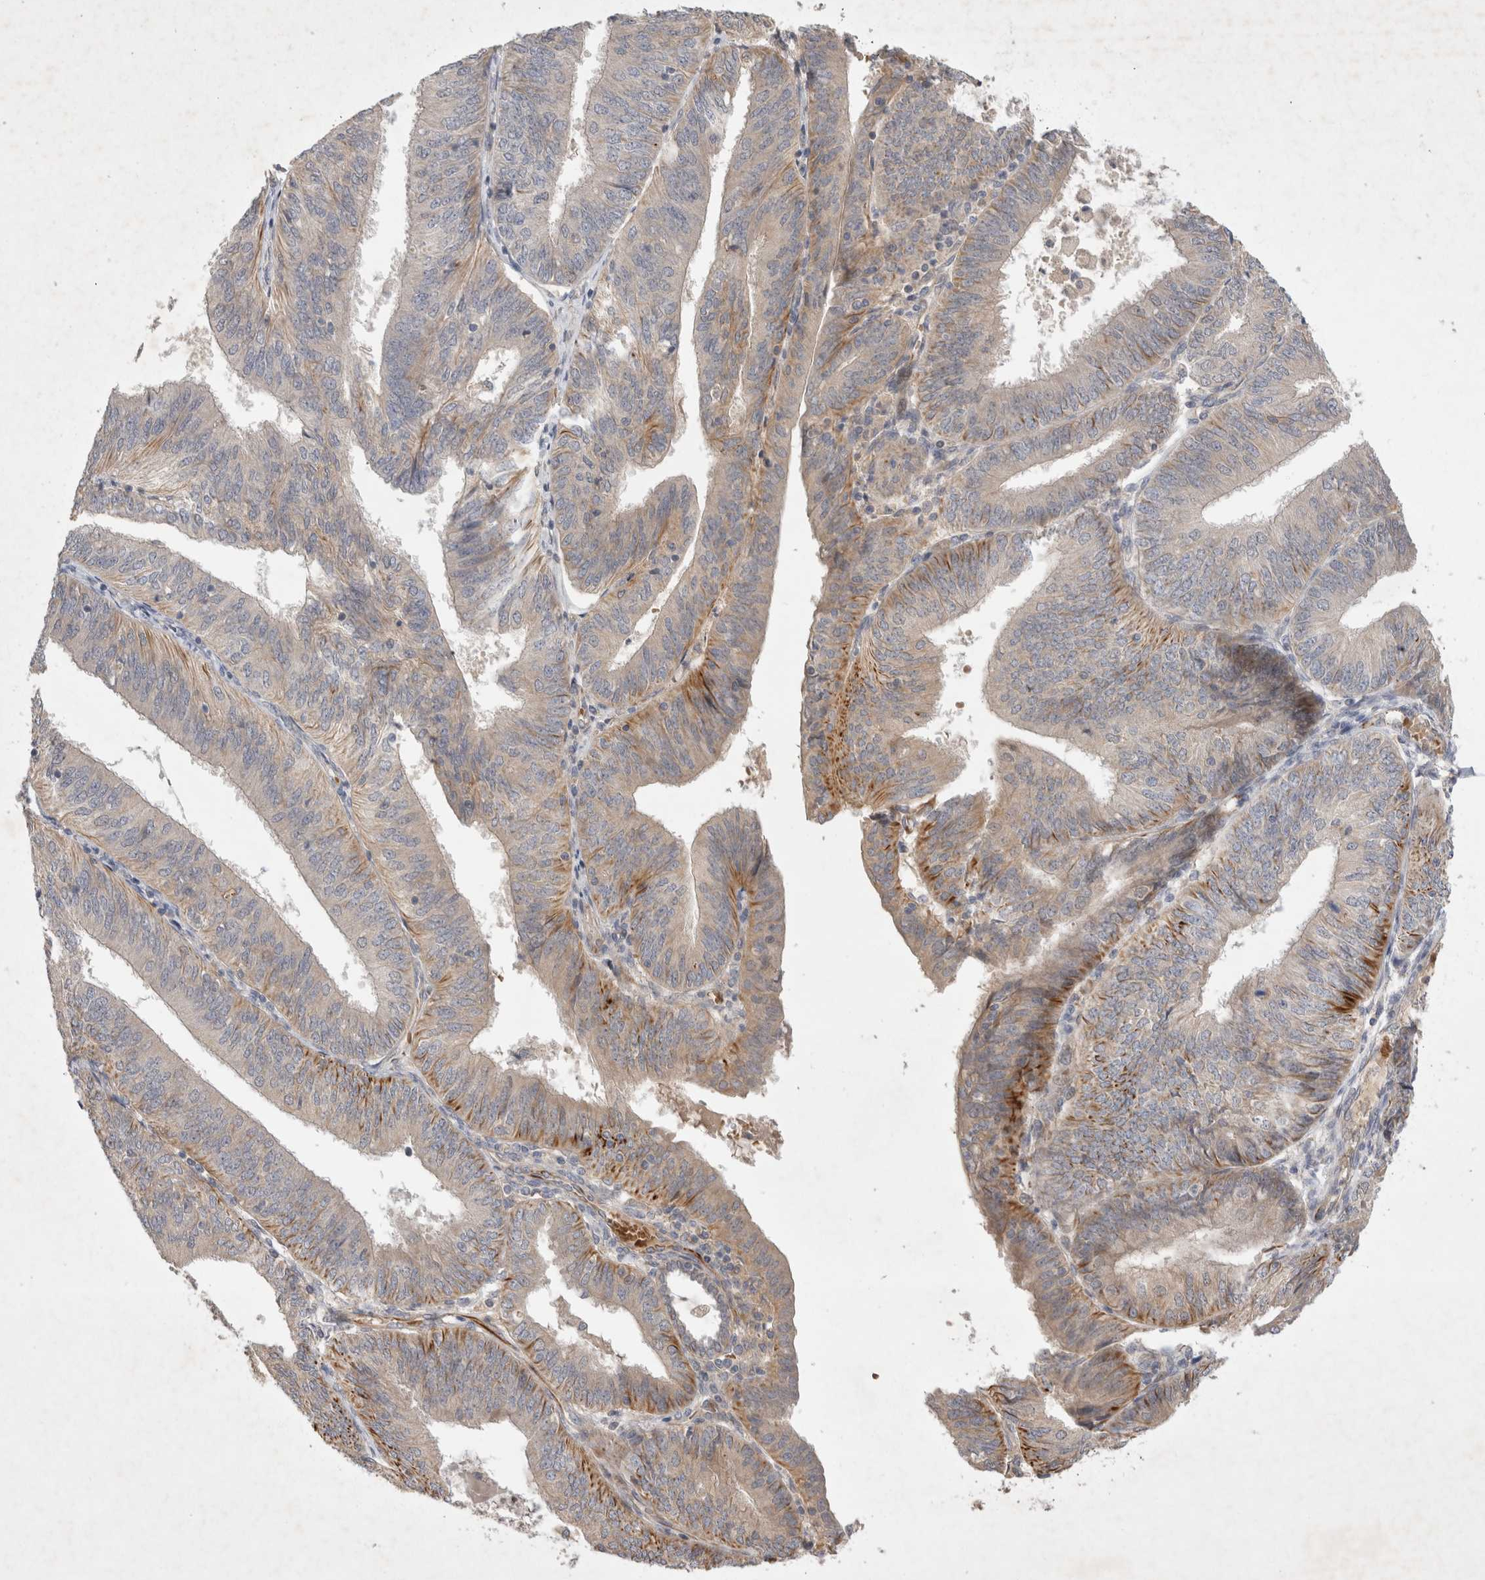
{"staining": {"intensity": "moderate", "quantity": "<25%", "location": "cytoplasmic/membranous"}, "tissue": "endometrial cancer", "cell_type": "Tumor cells", "image_type": "cancer", "snomed": [{"axis": "morphology", "description": "Adenocarcinoma, NOS"}, {"axis": "topography", "description": "Endometrium"}], "caption": "This micrograph shows endometrial cancer (adenocarcinoma) stained with immunohistochemistry to label a protein in brown. The cytoplasmic/membranous of tumor cells show moderate positivity for the protein. Nuclei are counter-stained blue.", "gene": "NMU", "patient": {"sex": "female", "age": 58}}